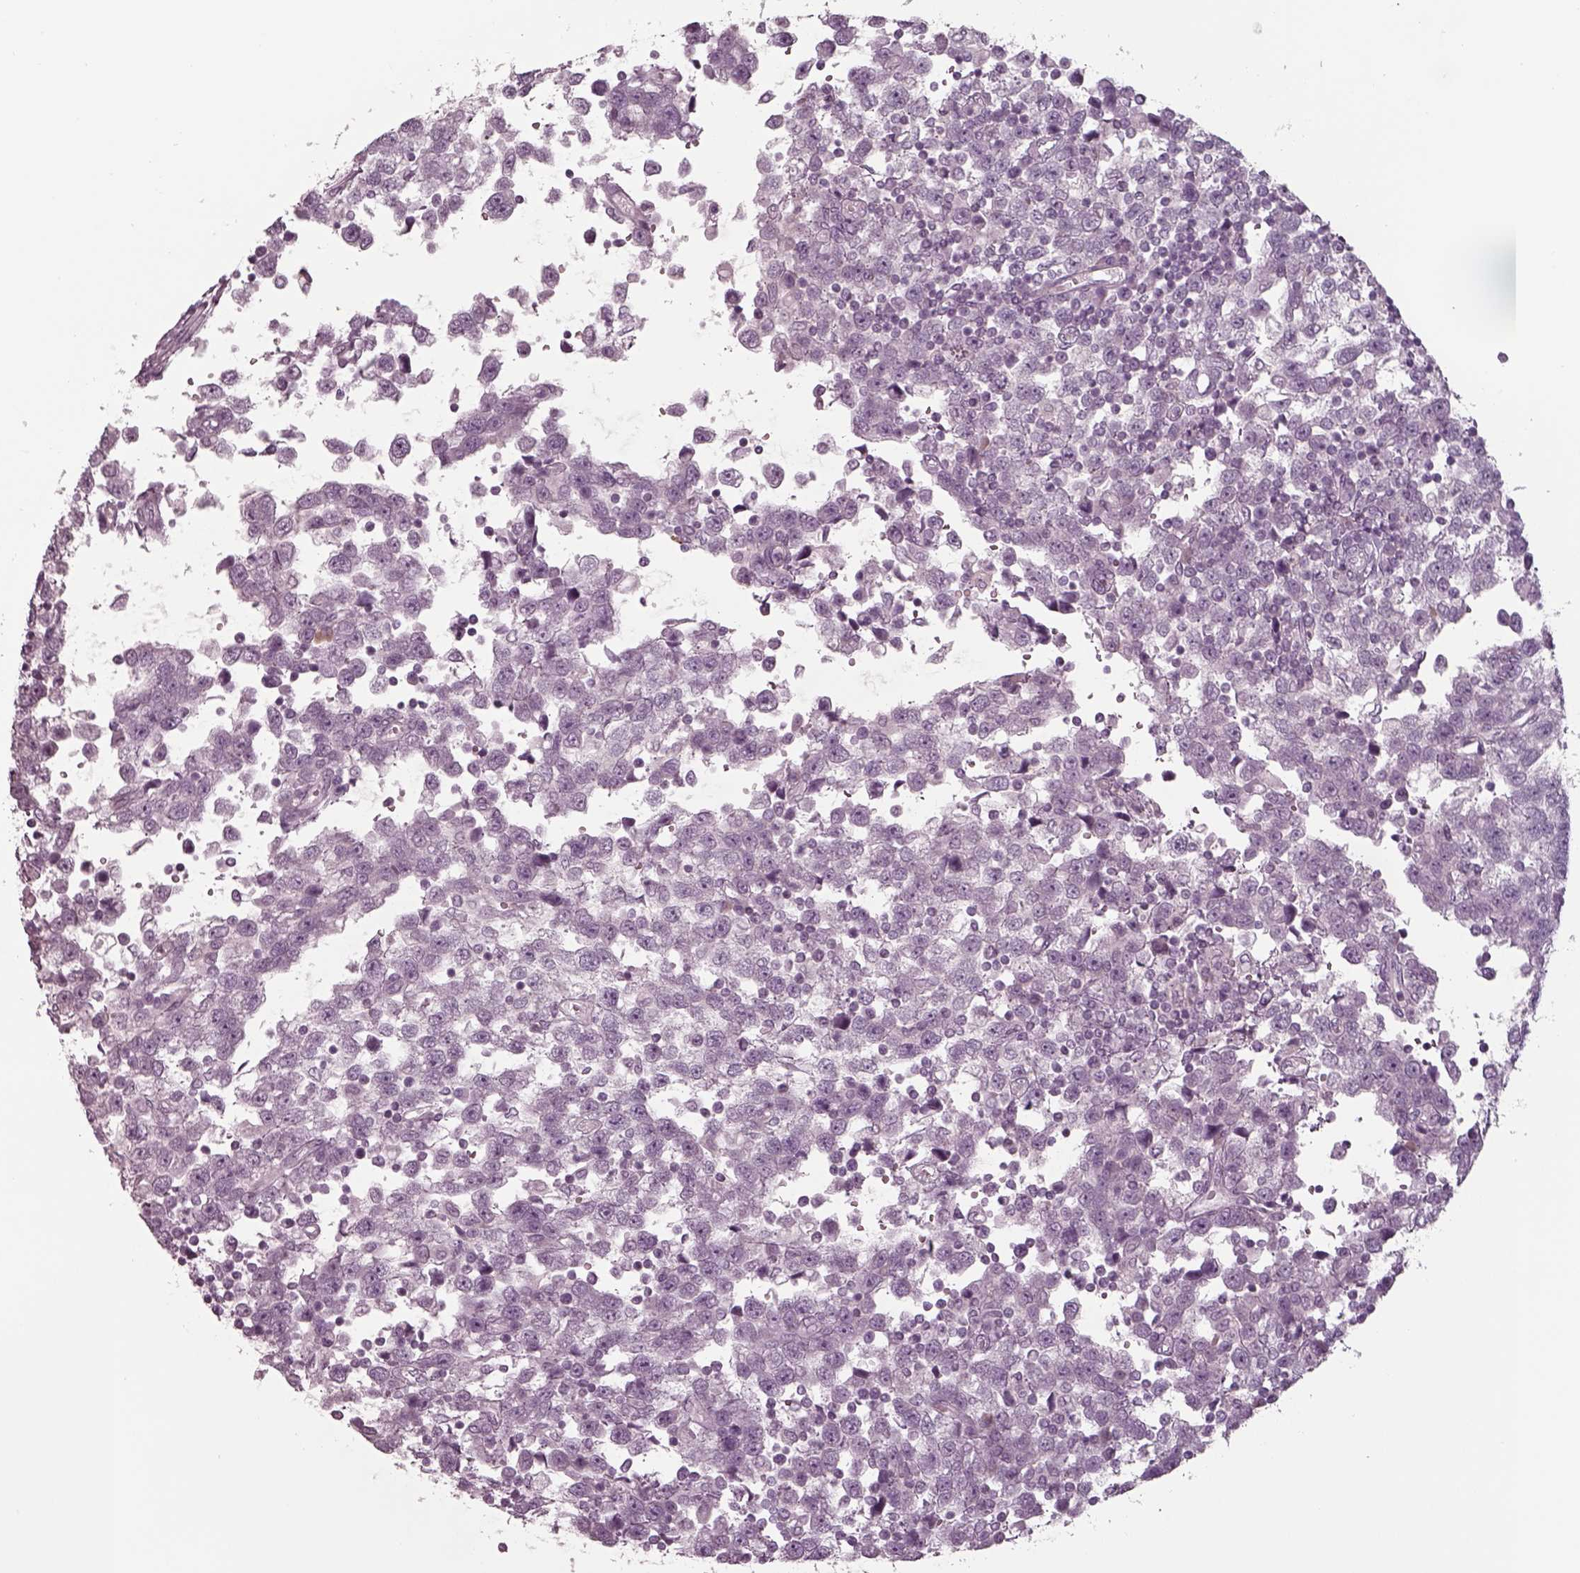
{"staining": {"intensity": "negative", "quantity": "none", "location": "none"}, "tissue": "testis cancer", "cell_type": "Tumor cells", "image_type": "cancer", "snomed": [{"axis": "morphology", "description": "Seminoma, NOS"}, {"axis": "topography", "description": "Testis"}], "caption": "Immunohistochemistry (IHC) of testis cancer displays no positivity in tumor cells.", "gene": "SEPTIN14", "patient": {"sex": "male", "age": 34}}